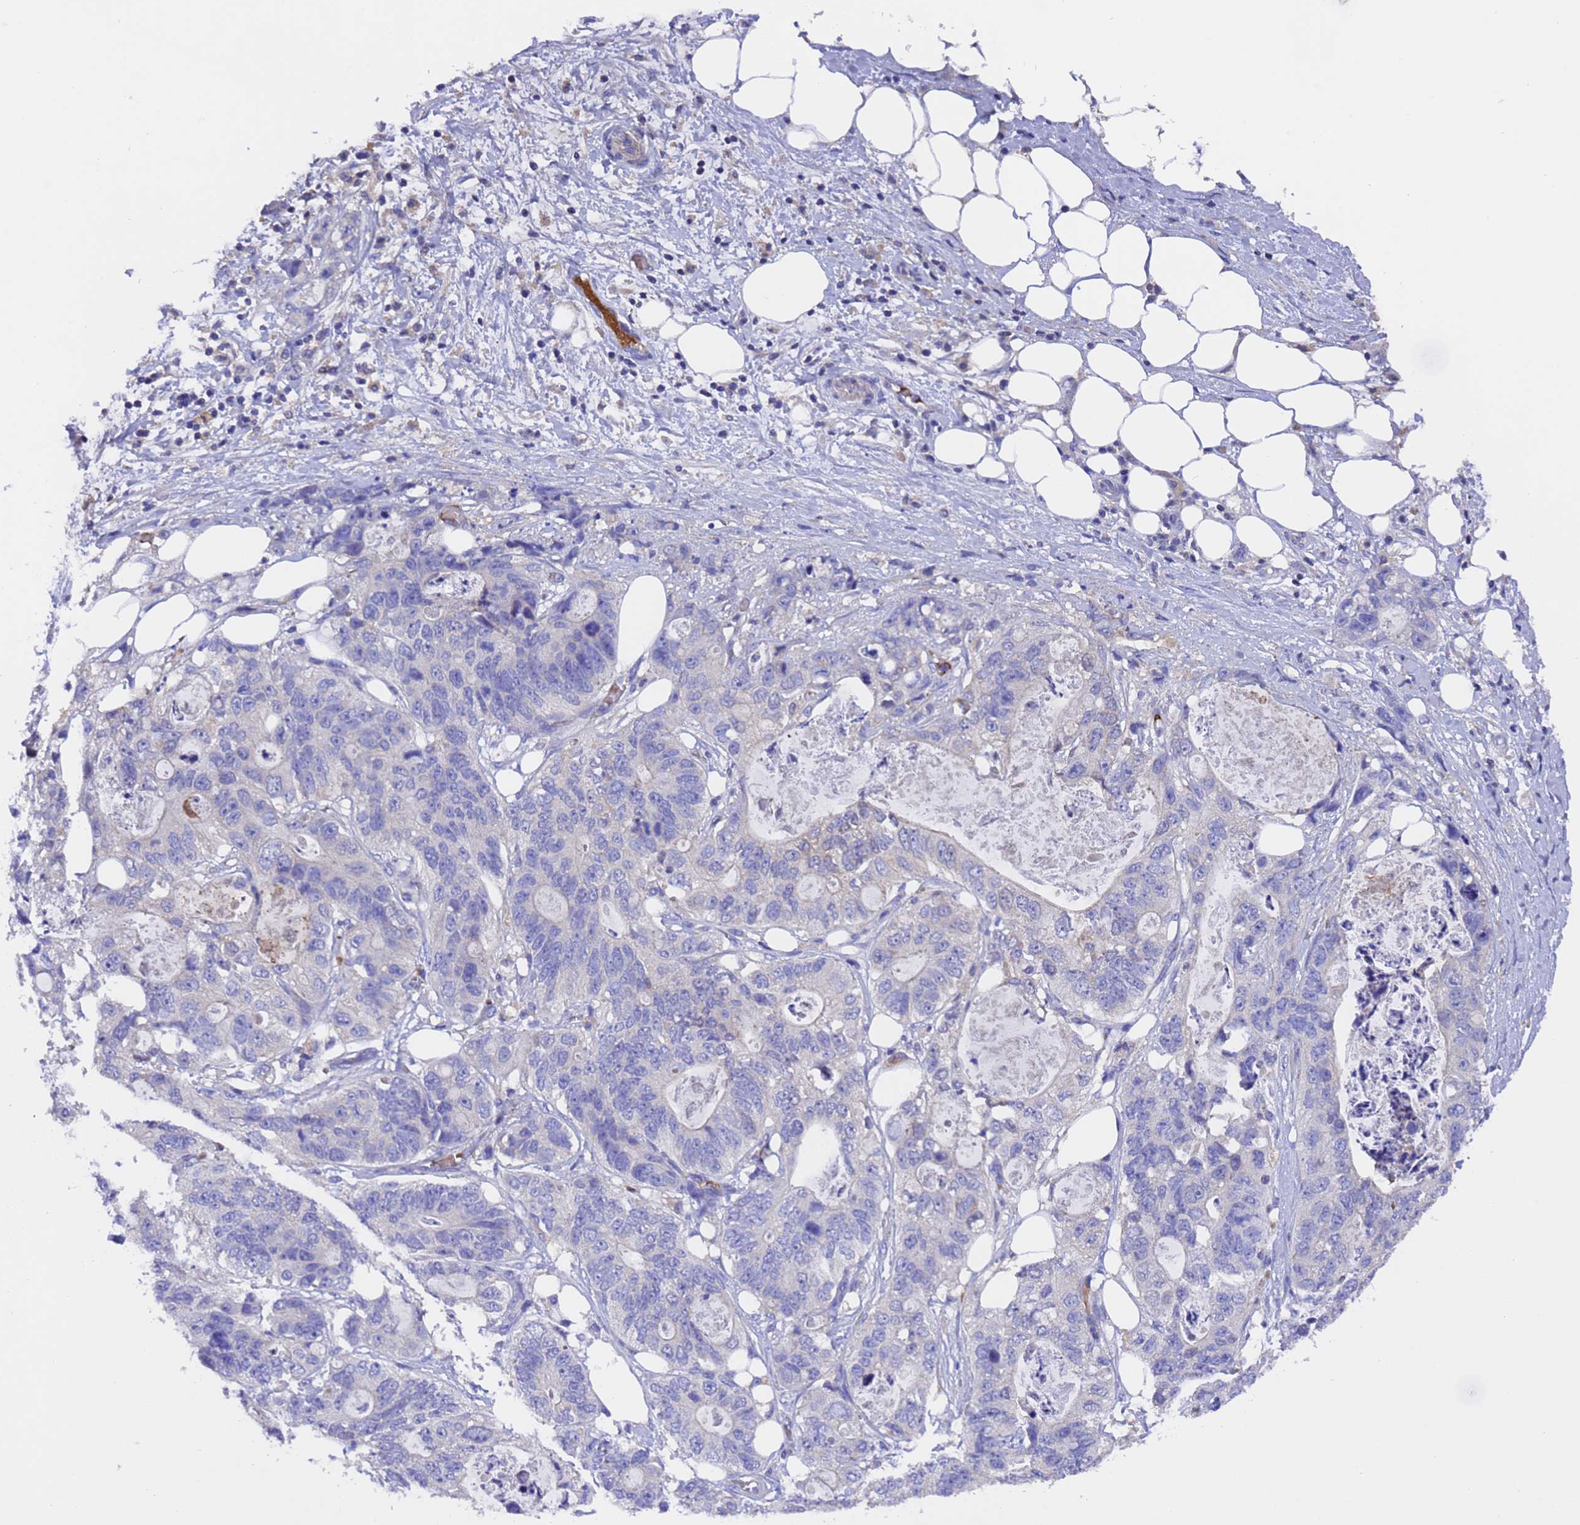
{"staining": {"intensity": "negative", "quantity": "none", "location": "none"}, "tissue": "stomach cancer", "cell_type": "Tumor cells", "image_type": "cancer", "snomed": [{"axis": "morphology", "description": "Adenocarcinoma, NOS"}, {"axis": "topography", "description": "Stomach"}], "caption": "Immunohistochemical staining of stomach cancer reveals no significant staining in tumor cells.", "gene": "ELP6", "patient": {"sex": "female", "age": 89}}